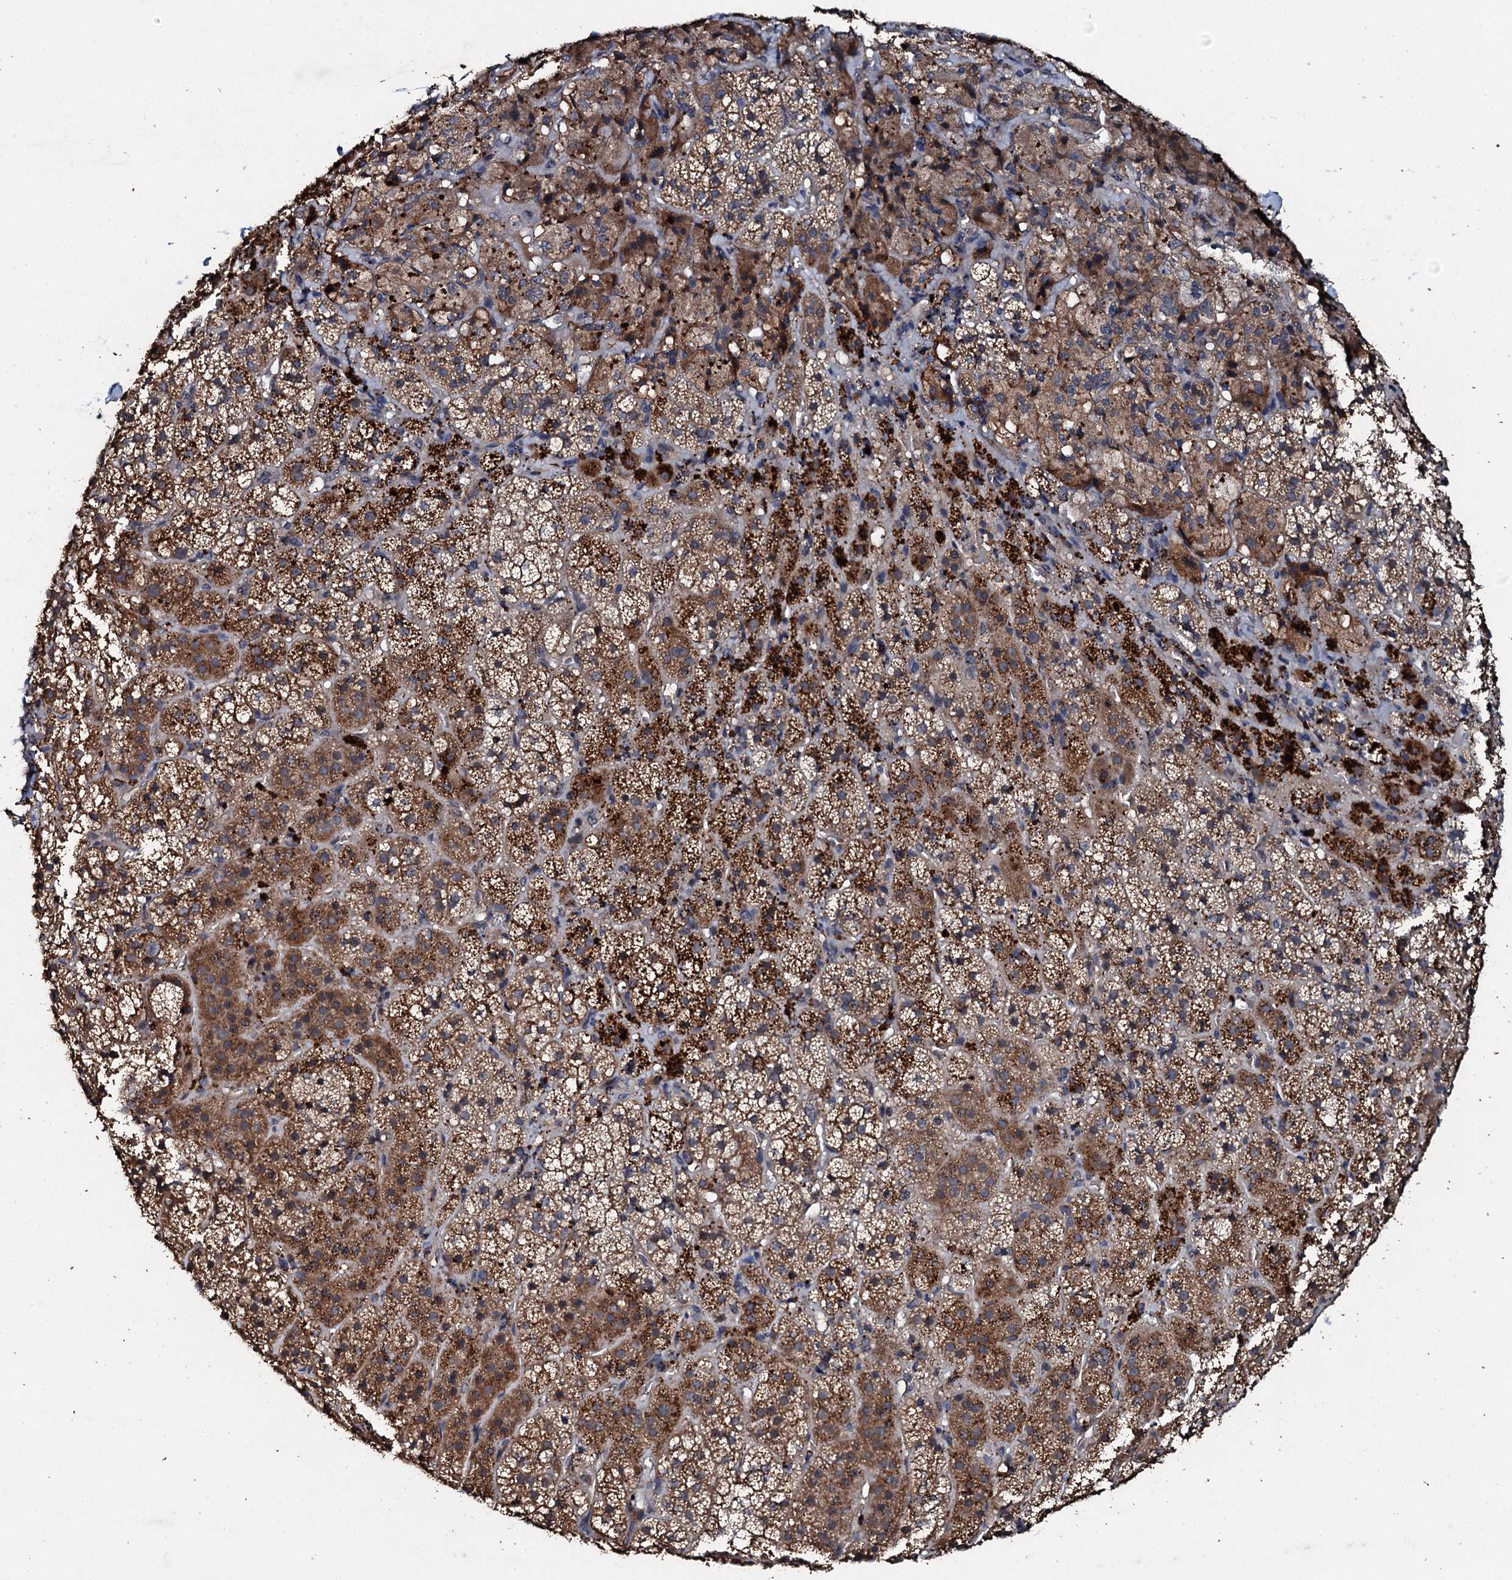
{"staining": {"intensity": "strong", "quantity": "25%-75%", "location": "cytoplasmic/membranous"}, "tissue": "adrenal gland", "cell_type": "Glandular cells", "image_type": "normal", "snomed": [{"axis": "morphology", "description": "Normal tissue, NOS"}, {"axis": "topography", "description": "Adrenal gland"}], "caption": "Adrenal gland was stained to show a protein in brown. There is high levels of strong cytoplasmic/membranous positivity in about 25%-75% of glandular cells. (Stains: DAB (3,3'-diaminobenzidine) in brown, nuclei in blue, Microscopy: brightfield microscopy at high magnification).", "gene": "ADAMTS10", "patient": {"sex": "female", "age": 44}}